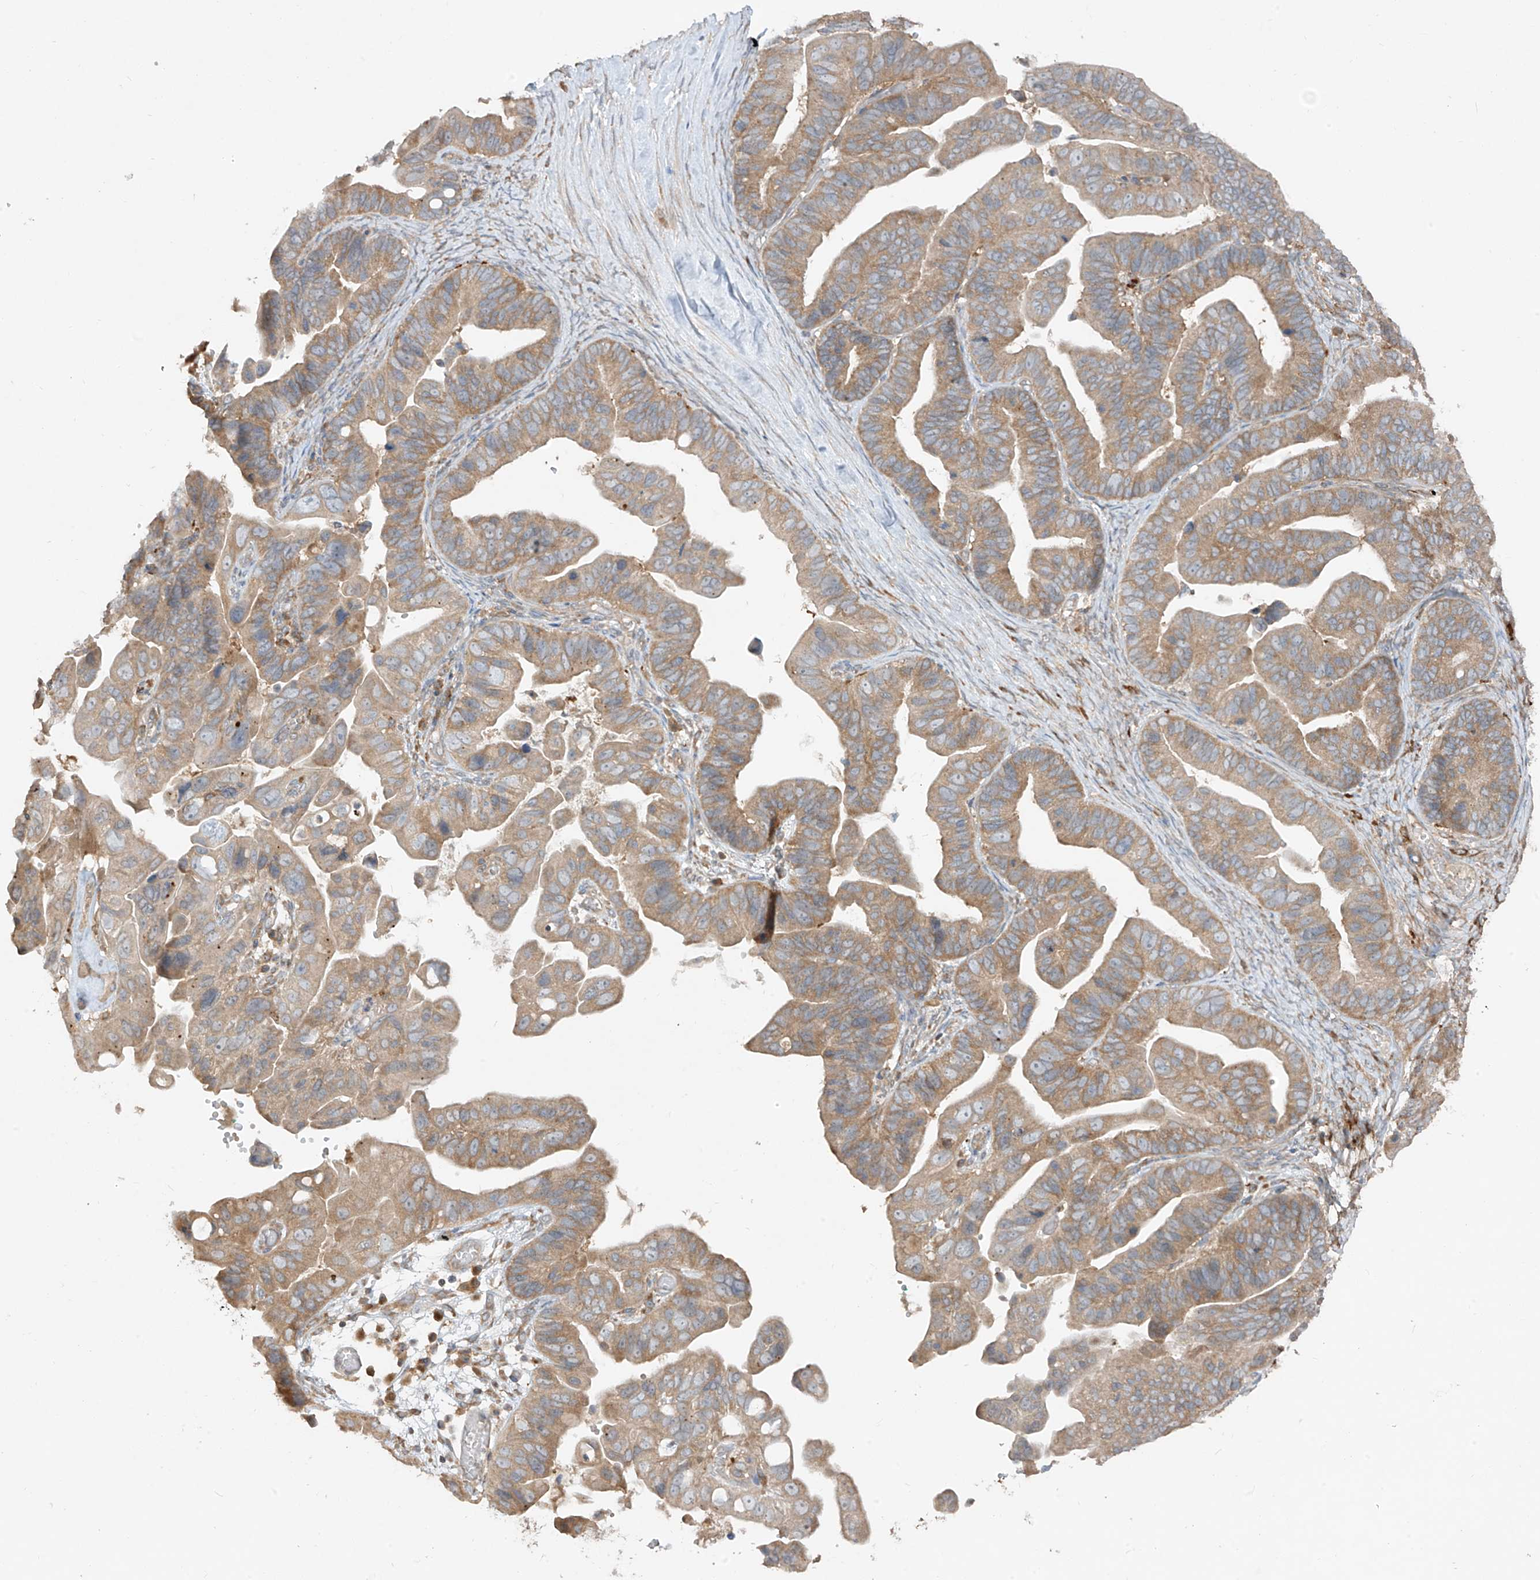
{"staining": {"intensity": "moderate", "quantity": ">75%", "location": "cytoplasmic/membranous"}, "tissue": "ovarian cancer", "cell_type": "Tumor cells", "image_type": "cancer", "snomed": [{"axis": "morphology", "description": "Cystadenocarcinoma, serous, NOS"}, {"axis": "topography", "description": "Ovary"}], "caption": "Immunohistochemistry staining of serous cystadenocarcinoma (ovarian), which displays medium levels of moderate cytoplasmic/membranous expression in about >75% of tumor cells indicating moderate cytoplasmic/membranous protein positivity. The staining was performed using DAB (brown) for protein detection and nuclei were counterstained in hematoxylin (blue).", "gene": "LDAH", "patient": {"sex": "female", "age": 56}}